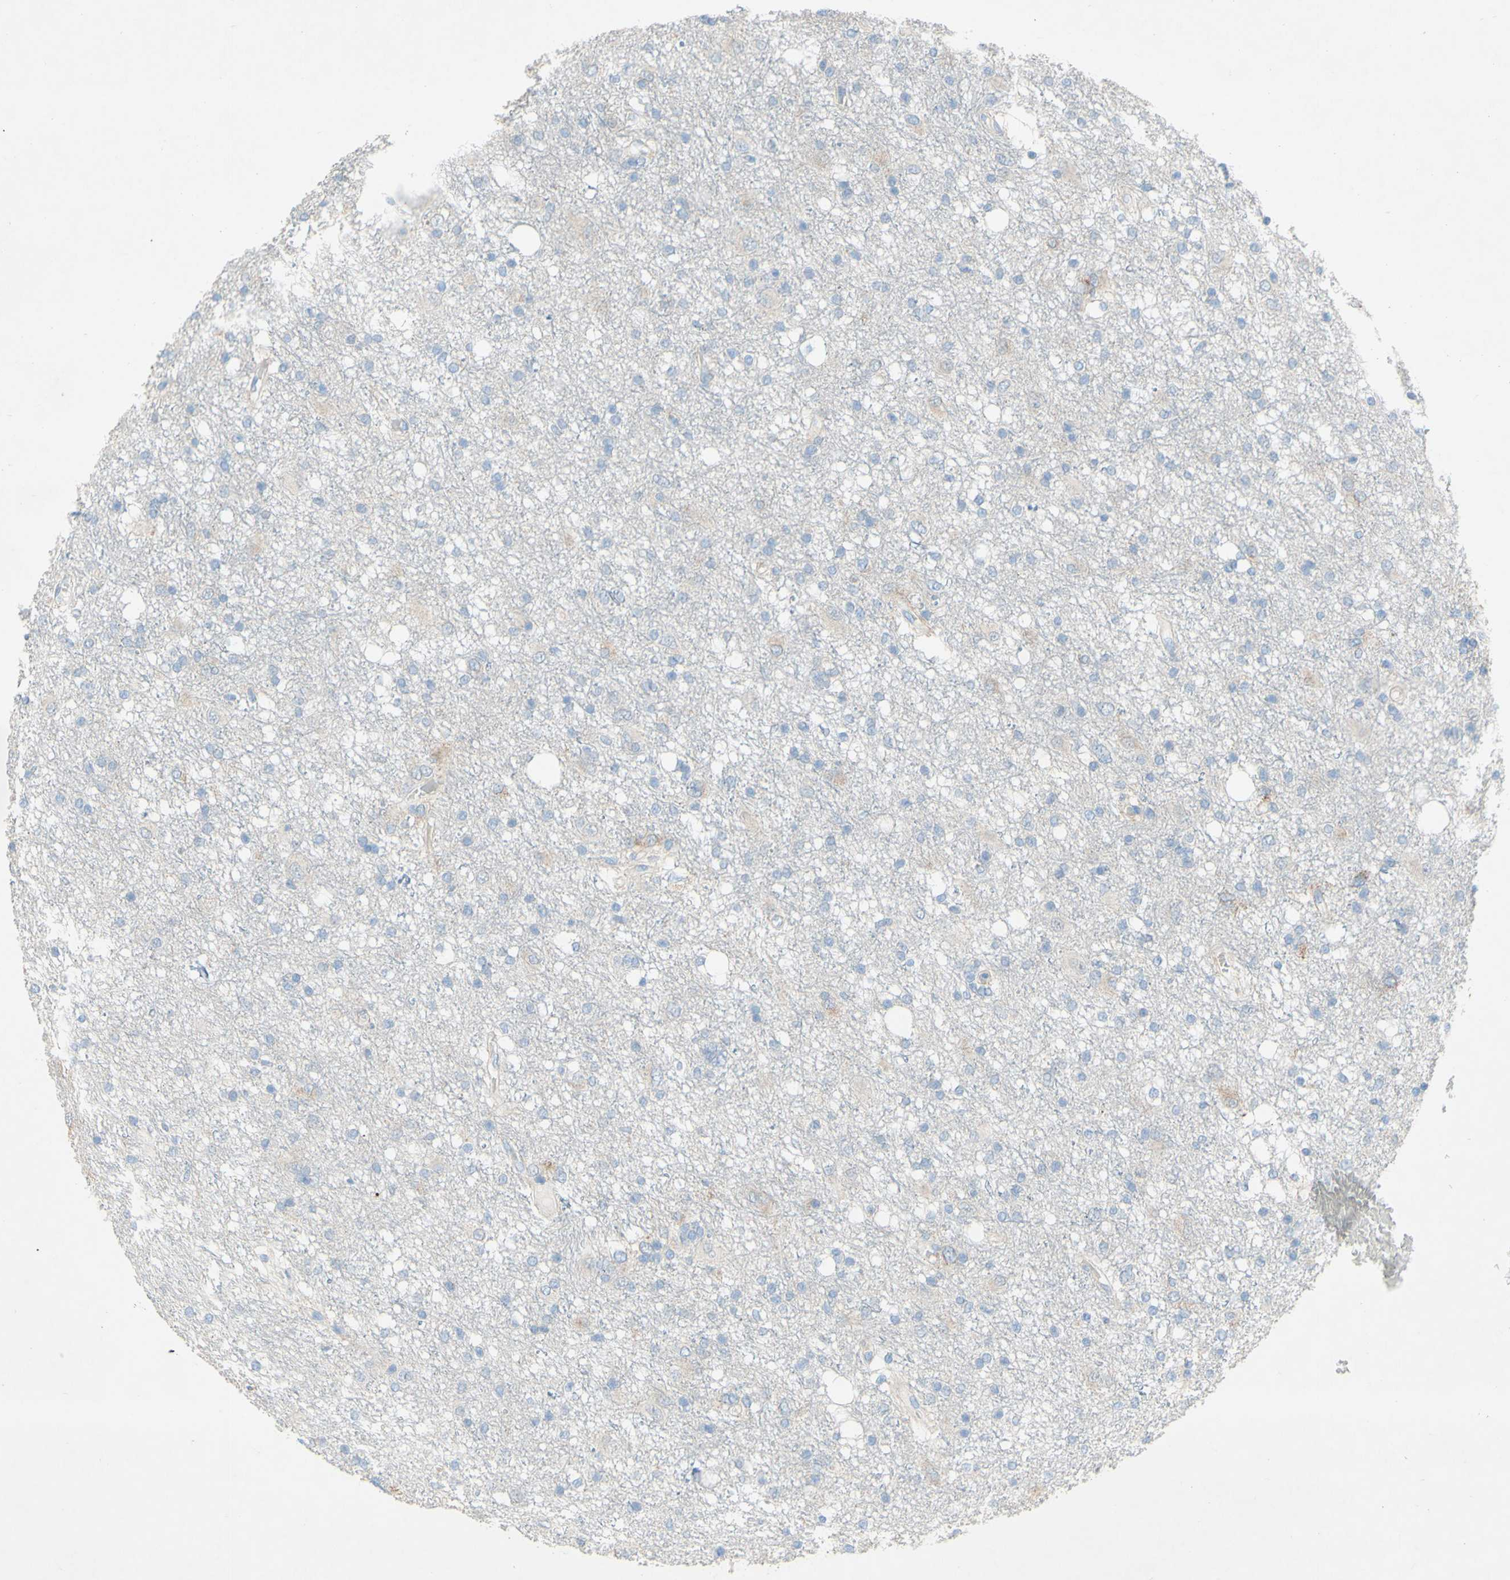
{"staining": {"intensity": "negative", "quantity": "none", "location": "none"}, "tissue": "glioma", "cell_type": "Tumor cells", "image_type": "cancer", "snomed": [{"axis": "morphology", "description": "Glioma, malignant, High grade"}, {"axis": "topography", "description": "Brain"}], "caption": "IHC image of high-grade glioma (malignant) stained for a protein (brown), which reveals no expression in tumor cells.", "gene": "ACADL", "patient": {"sex": "female", "age": 59}}